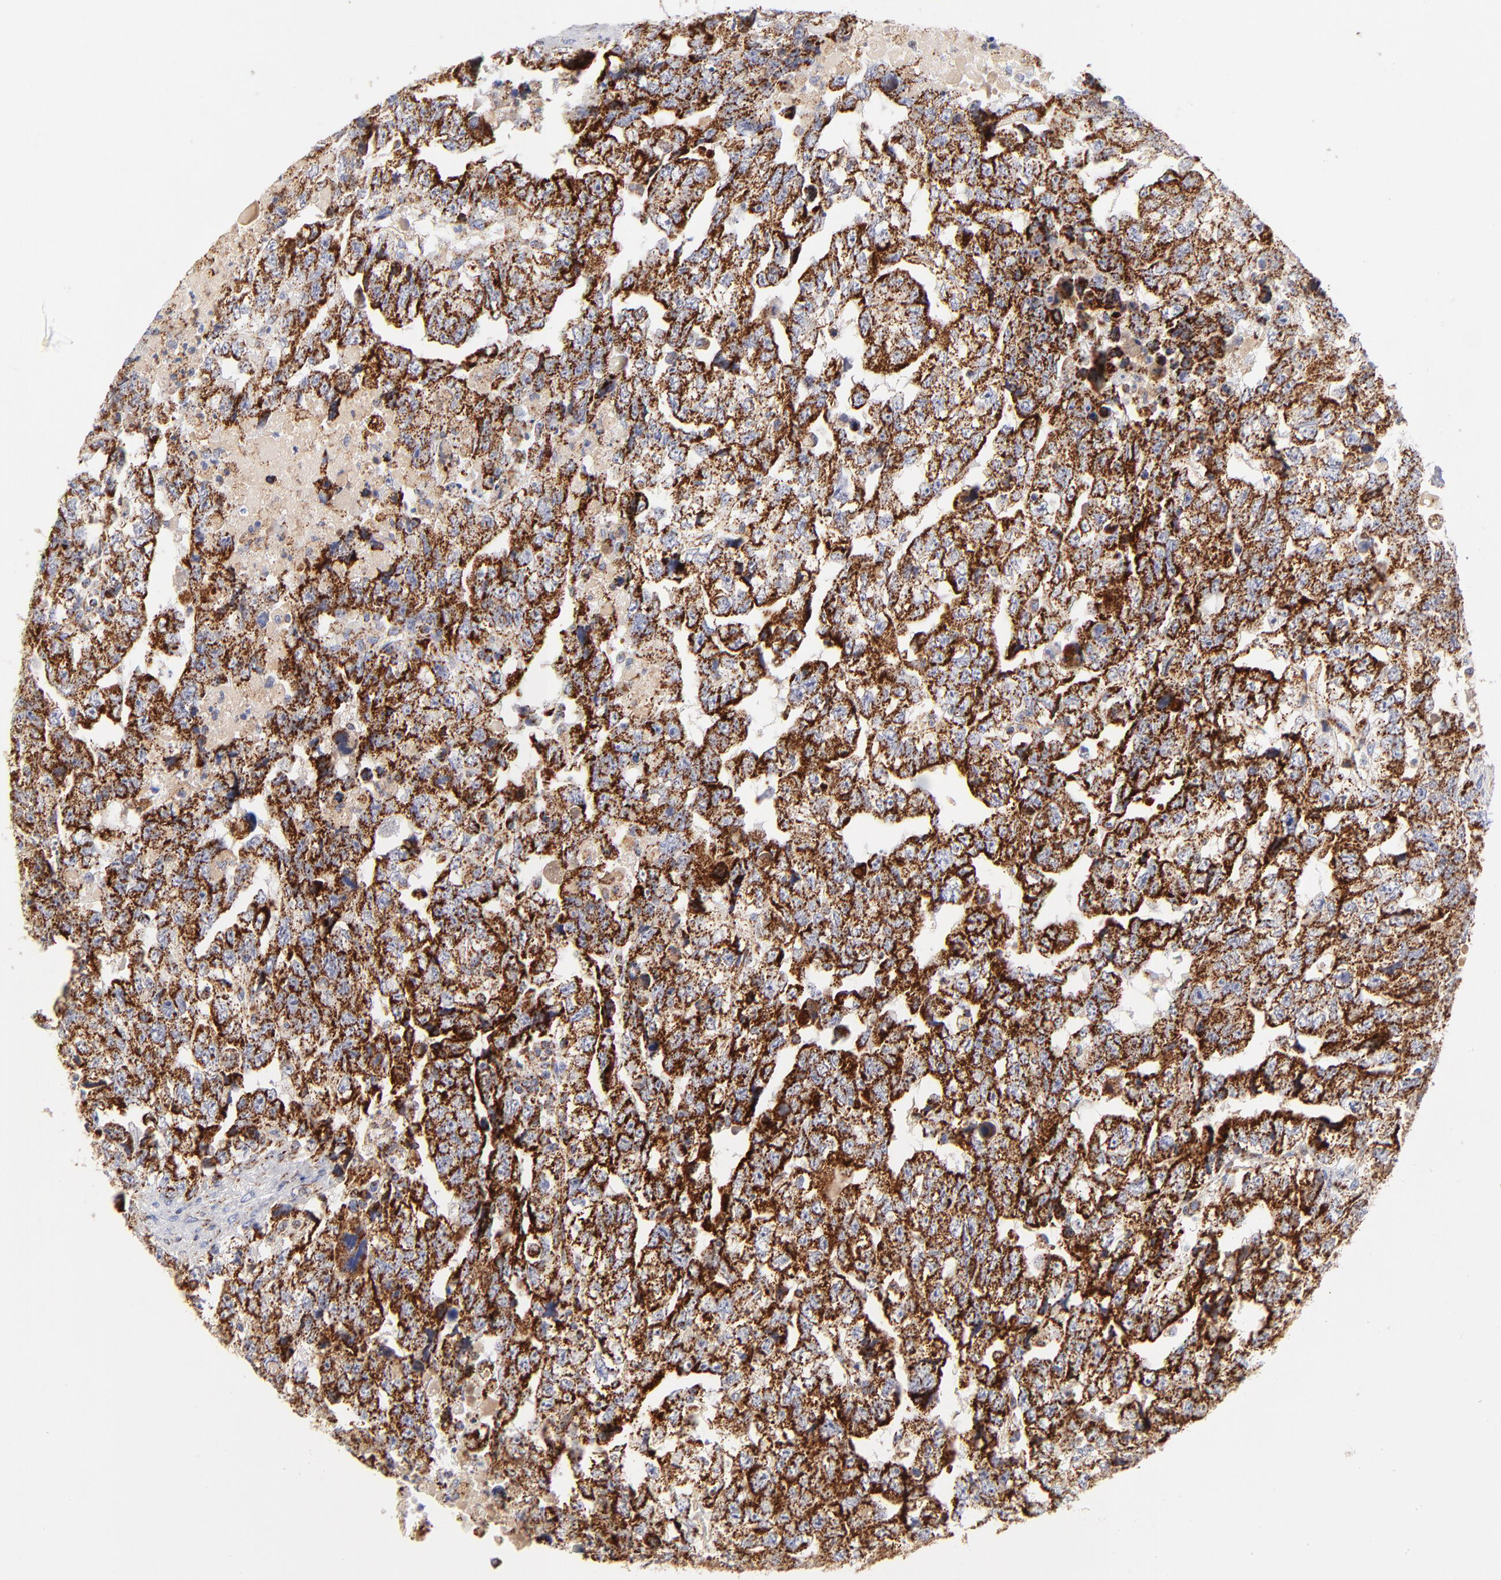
{"staining": {"intensity": "strong", "quantity": ">75%", "location": "cytoplasmic/membranous"}, "tissue": "testis cancer", "cell_type": "Tumor cells", "image_type": "cancer", "snomed": [{"axis": "morphology", "description": "Carcinoma, Embryonal, NOS"}, {"axis": "topography", "description": "Testis"}], "caption": "IHC staining of testis cancer, which displays high levels of strong cytoplasmic/membranous staining in about >75% of tumor cells indicating strong cytoplasmic/membranous protein positivity. The staining was performed using DAB (3,3'-diaminobenzidine) (brown) for protein detection and nuclei were counterstained in hematoxylin (blue).", "gene": "DLAT", "patient": {"sex": "male", "age": 36}}